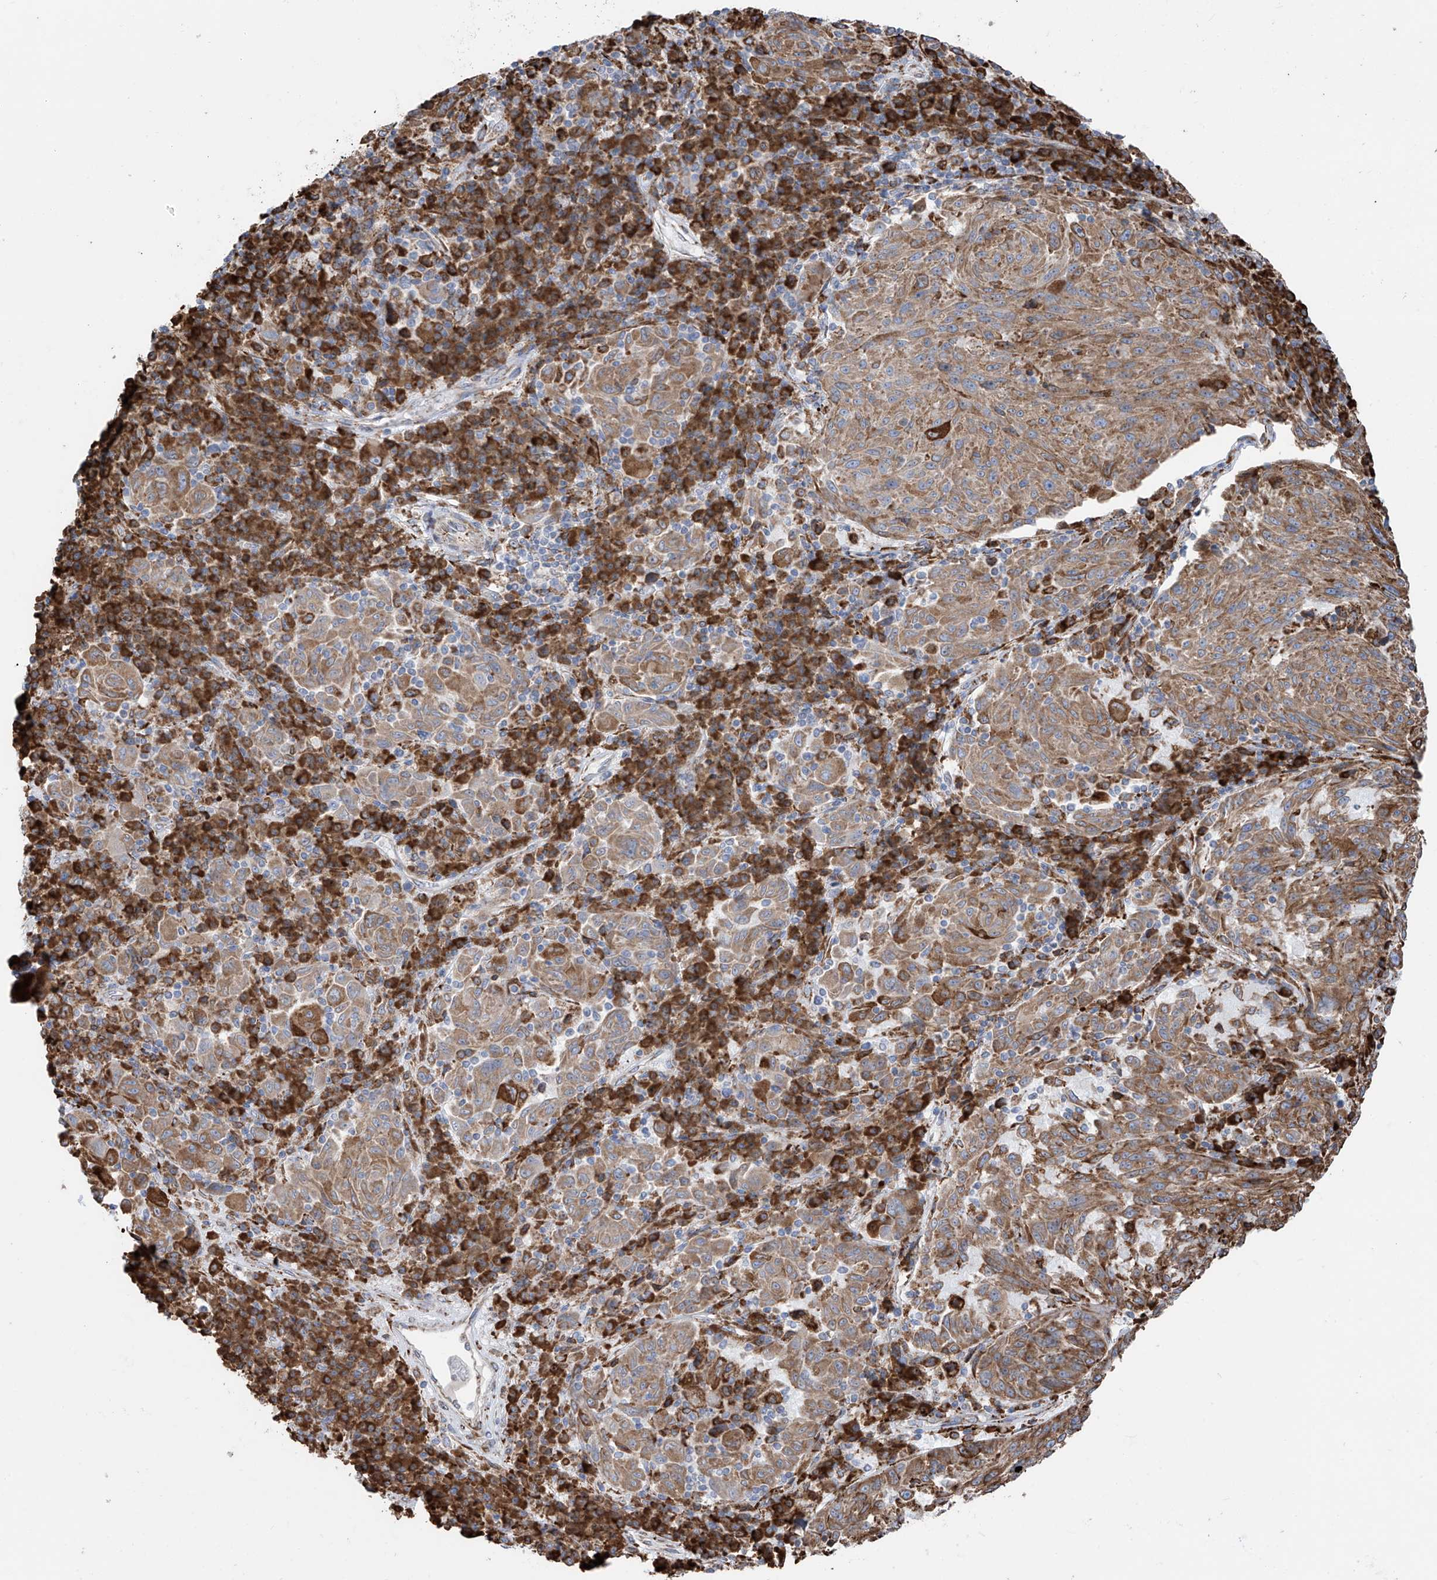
{"staining": {"intensity": "moderate", "quantity": ">75%", "location": "cytoplasmic/membranous"}, "tissue": "melanoma", "cell_type": "Tumor cells", "image_type": "cancer", "snomed": [{"axis": "morphology", "description": "Malignant melanoma, NOS"}, {"axis": "topography", "description": "Skin"}], "caption": "Immunohistochemical staining of malignant melanoma displays medium levels of moderate cytoplasmic/membranous protein staining in approximately >75% of tumor cells. (Stains: DAB in brown, nuclei in blue, Microscopy: brightfield microscopy at high magnification).", "gene": "ZNF354C", "patient": {"sex": "male", "age": 53}}